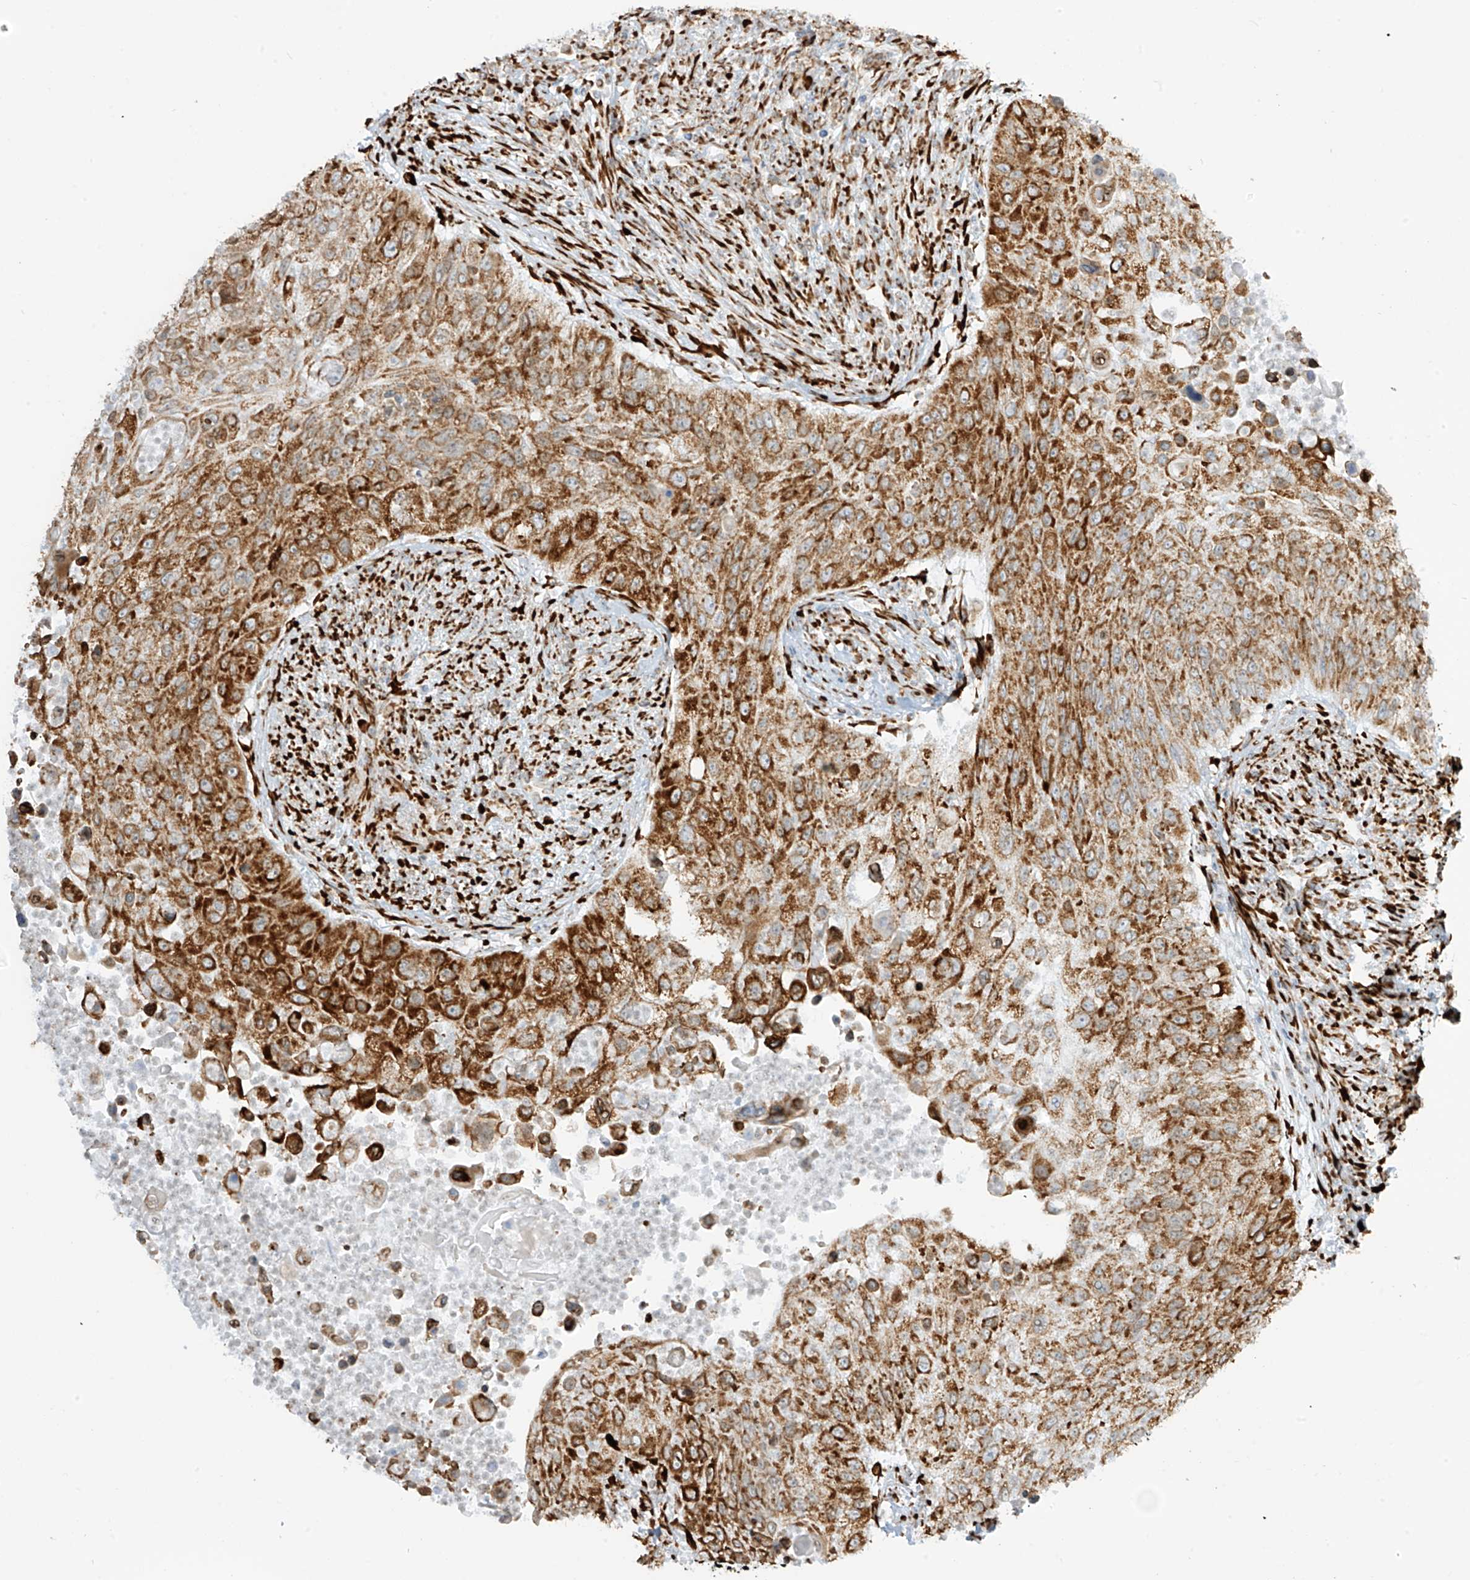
{"staining": {"intensity": "strong", "quantity": ">75%", "location": "cytoplasmic/membranous"}, "tissue": "urothelial cancer", "cell_type": "Tumor cells", "image_type": "cancer", "snomed": [{"axis": "morphology", "description": "Urothelial carcinoma, High grade"}, {"axis": "topography", "description": "Urinary bladder"}], "caption": "The image shows staining of urothelial carcinoma (high-grade), revealing strong cytoplasmic/membranous protein expression (brown color) within tumor cells.", "gene": "LRRC59", "patient": {"sex": "female", "age": 60}}